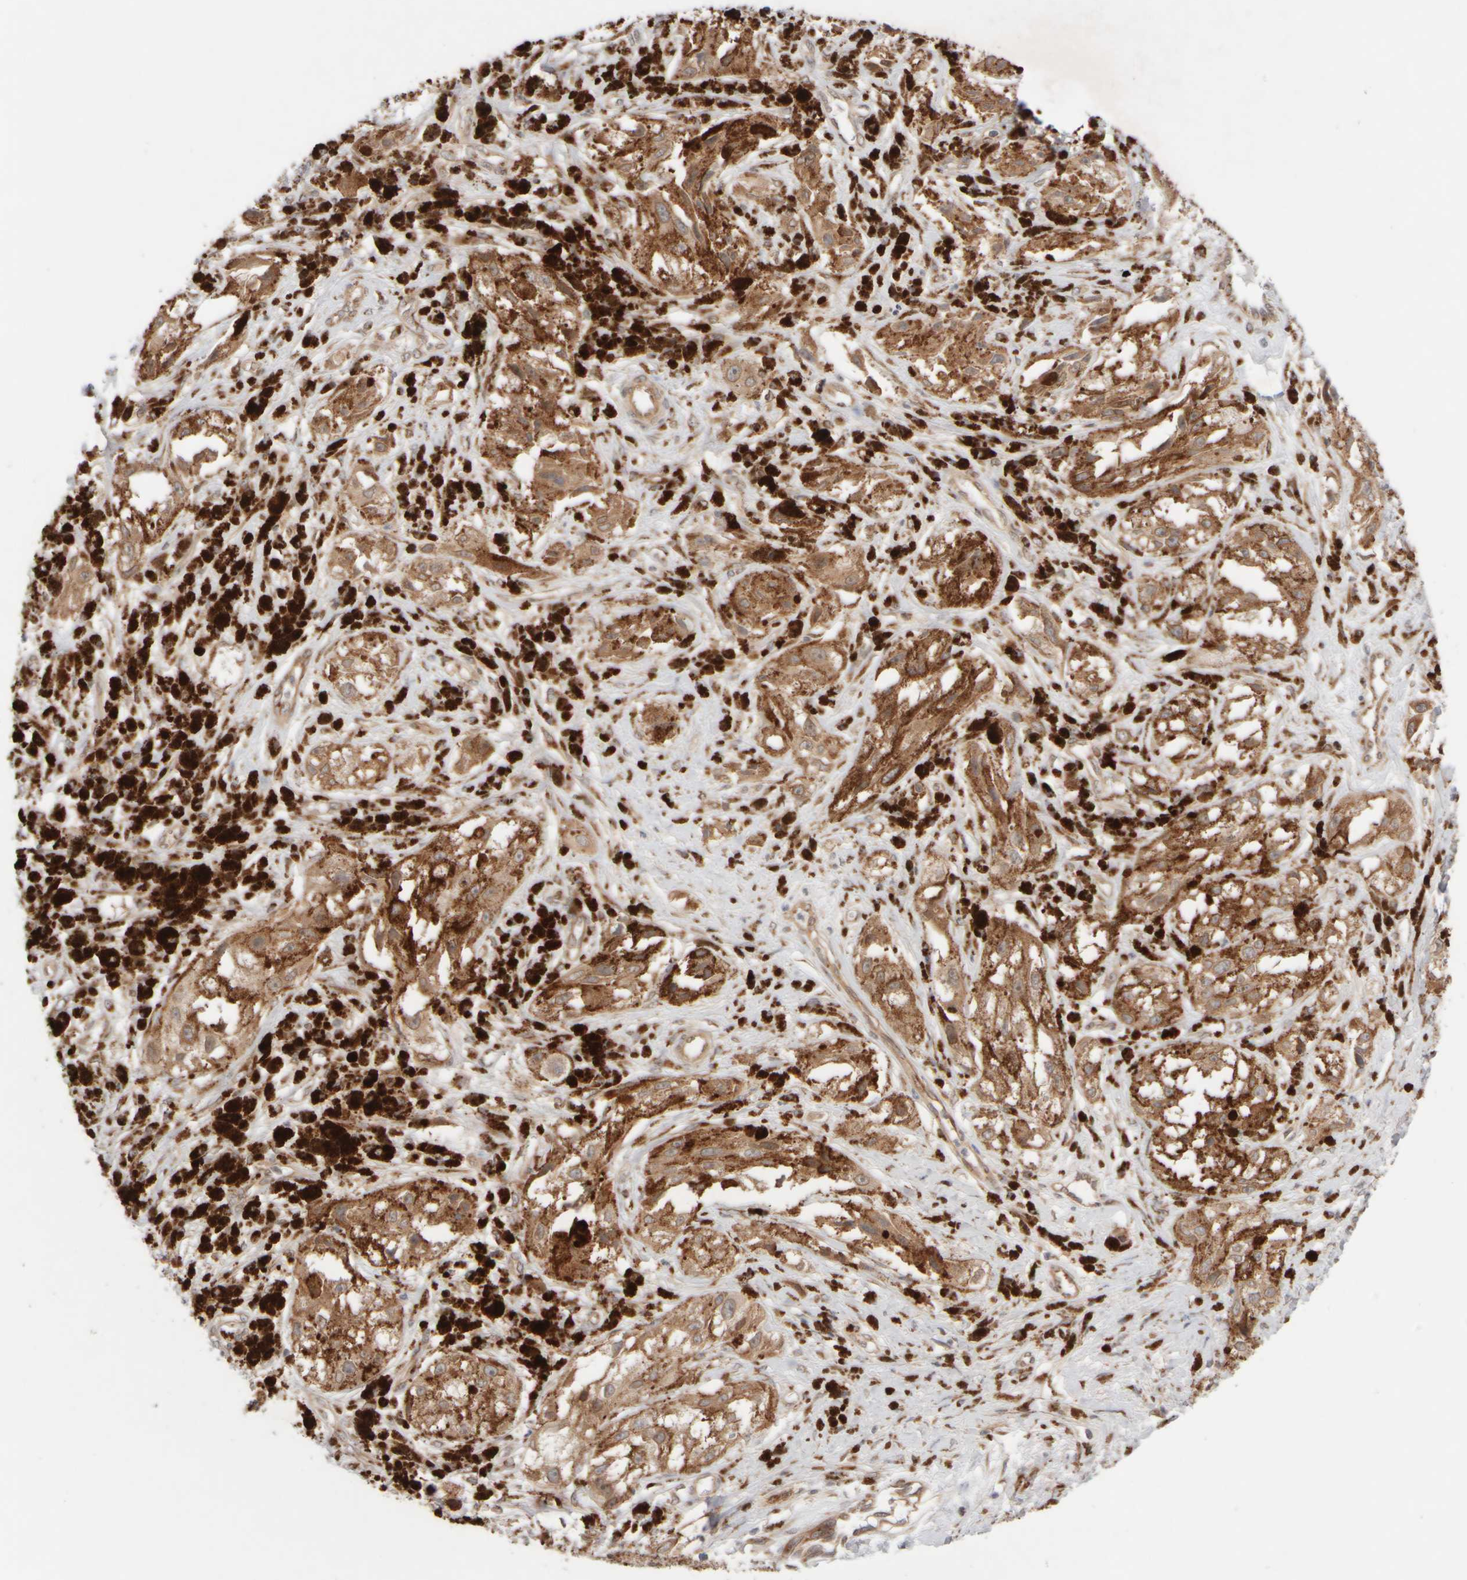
{"staining": {"intensity": "moderate", "quantity": ">75%", "location": "cytoplasmic/membranous"}, "tissue": "melanoma", "cell_type": "Tumor cells", "image_type": "cancer", "snomed": [{"axis": "morphology", "description": "Malignant melanoma, NOS"}, {"axis": "topography", "description": "Skin"}], "caption": "IHC (DAB) staining of human melanoma displays moderate cytoplasmic/membranous protein expression in about >75% of tumor cells. The protein is shown in brown color, while the nuclei are stained blue.", "gene": "GCN1", "patient": {"sex": "male", "age": 88}}